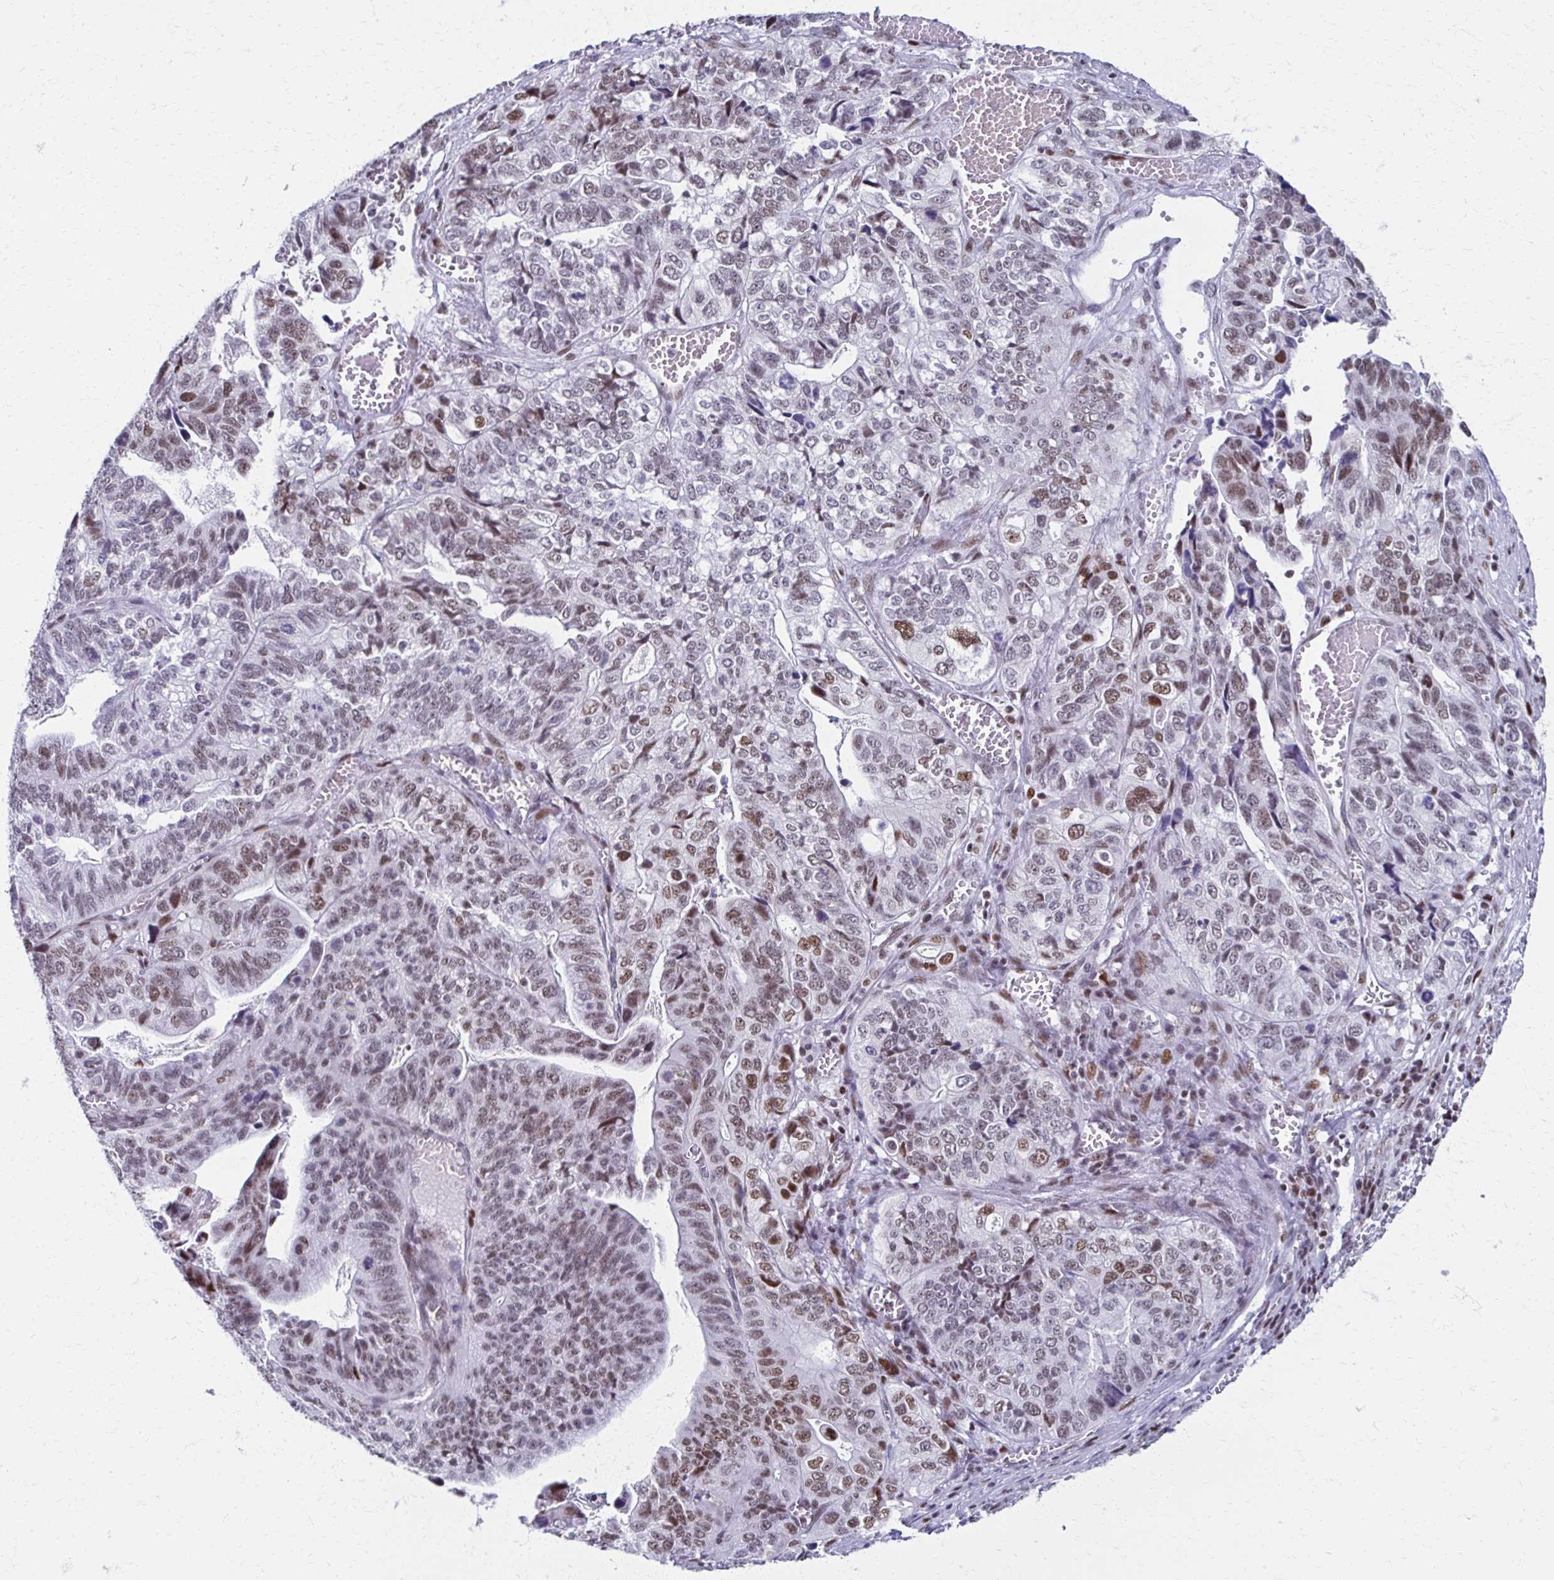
{"staining": {"intensity": "moderate", "quantity": "25%-75%", "location": "nuclear"}, "tissue": "stomach cancer", "cell_type": "Tumor cells", "image_type": "cancer", "snomed": [{"axis": "morphology", "description": "Adenocarcinoma, NOS"}, {"axis": "topography", "description": "Stomach, upper"}], "caption": "Stomach cancer (adenocarcinoma) was stained to show a protein in brown. There is medium levels of moderate nuclear expression in approximately 25%-75% of tumor cells. The protein is stained brown, and the nuclei are stained in blue (DAB (3,3'-diaminobenzidine) IHC with brightfield microscopy, high magnification).", "gene": "IRF7", "patient": {"sex": "female", "age": 67}}